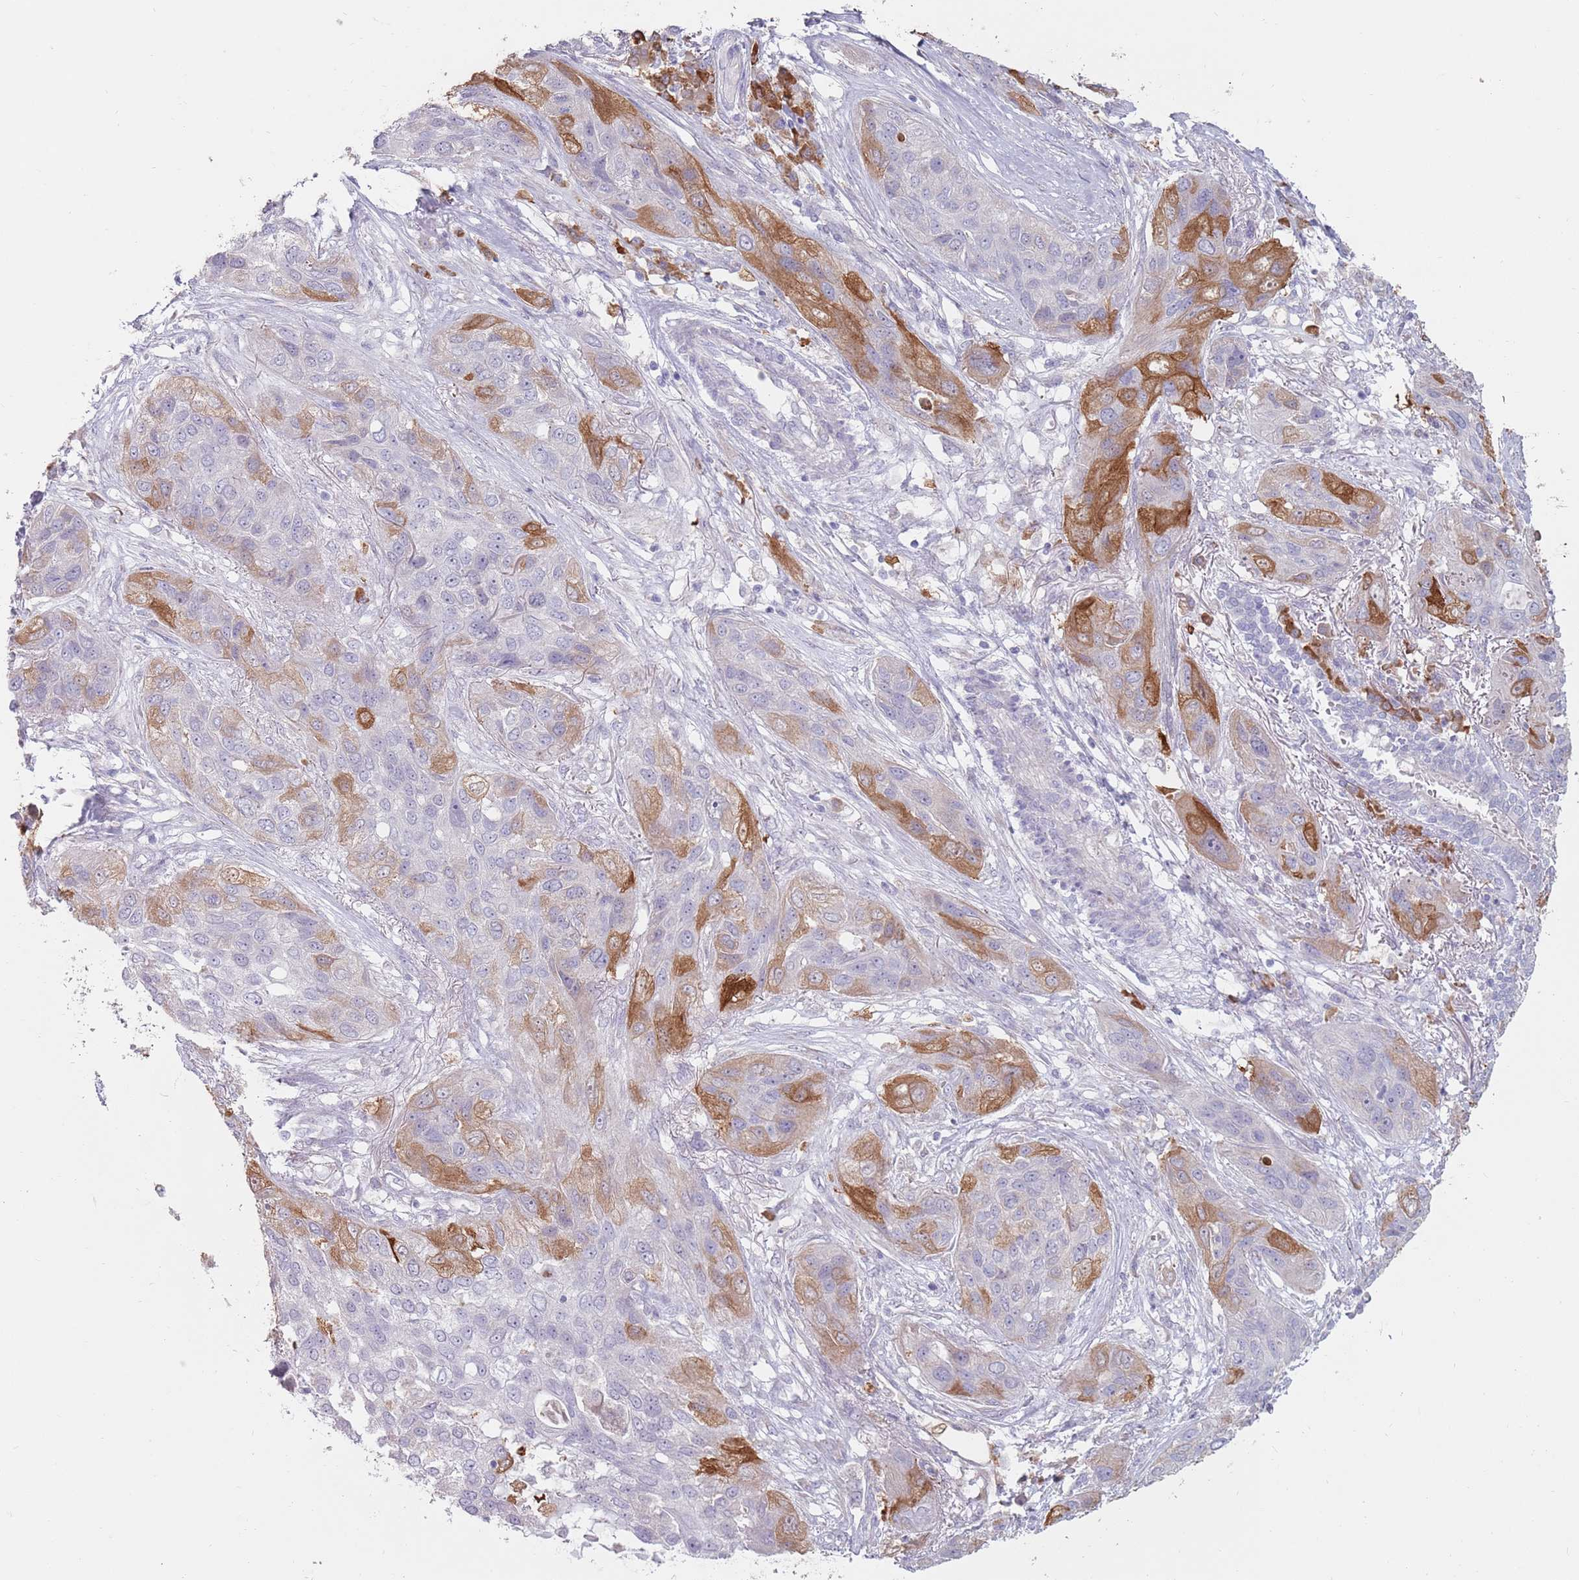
{"staining": {"intensity": "moderate", "quantity": "<25%", "location": "cytoplasmic/membranous"}, "tissue": "lung cancer", "cell_type": "Tumor cells", "image_type": "cancer", "snomed": [{"axis": "morphology", "description": "Squamous cell carcinoma, NOS"}, {"axis": "topography", "description": "Lung"}], "caption": "A micrograph of human lung squamous cell carcinoma stained for a protein reveals moderate cytoplasmic/membranous brown staining in tumor cells.", "gene": "DXO", "patient": {"sex": "female", "age": 70}}